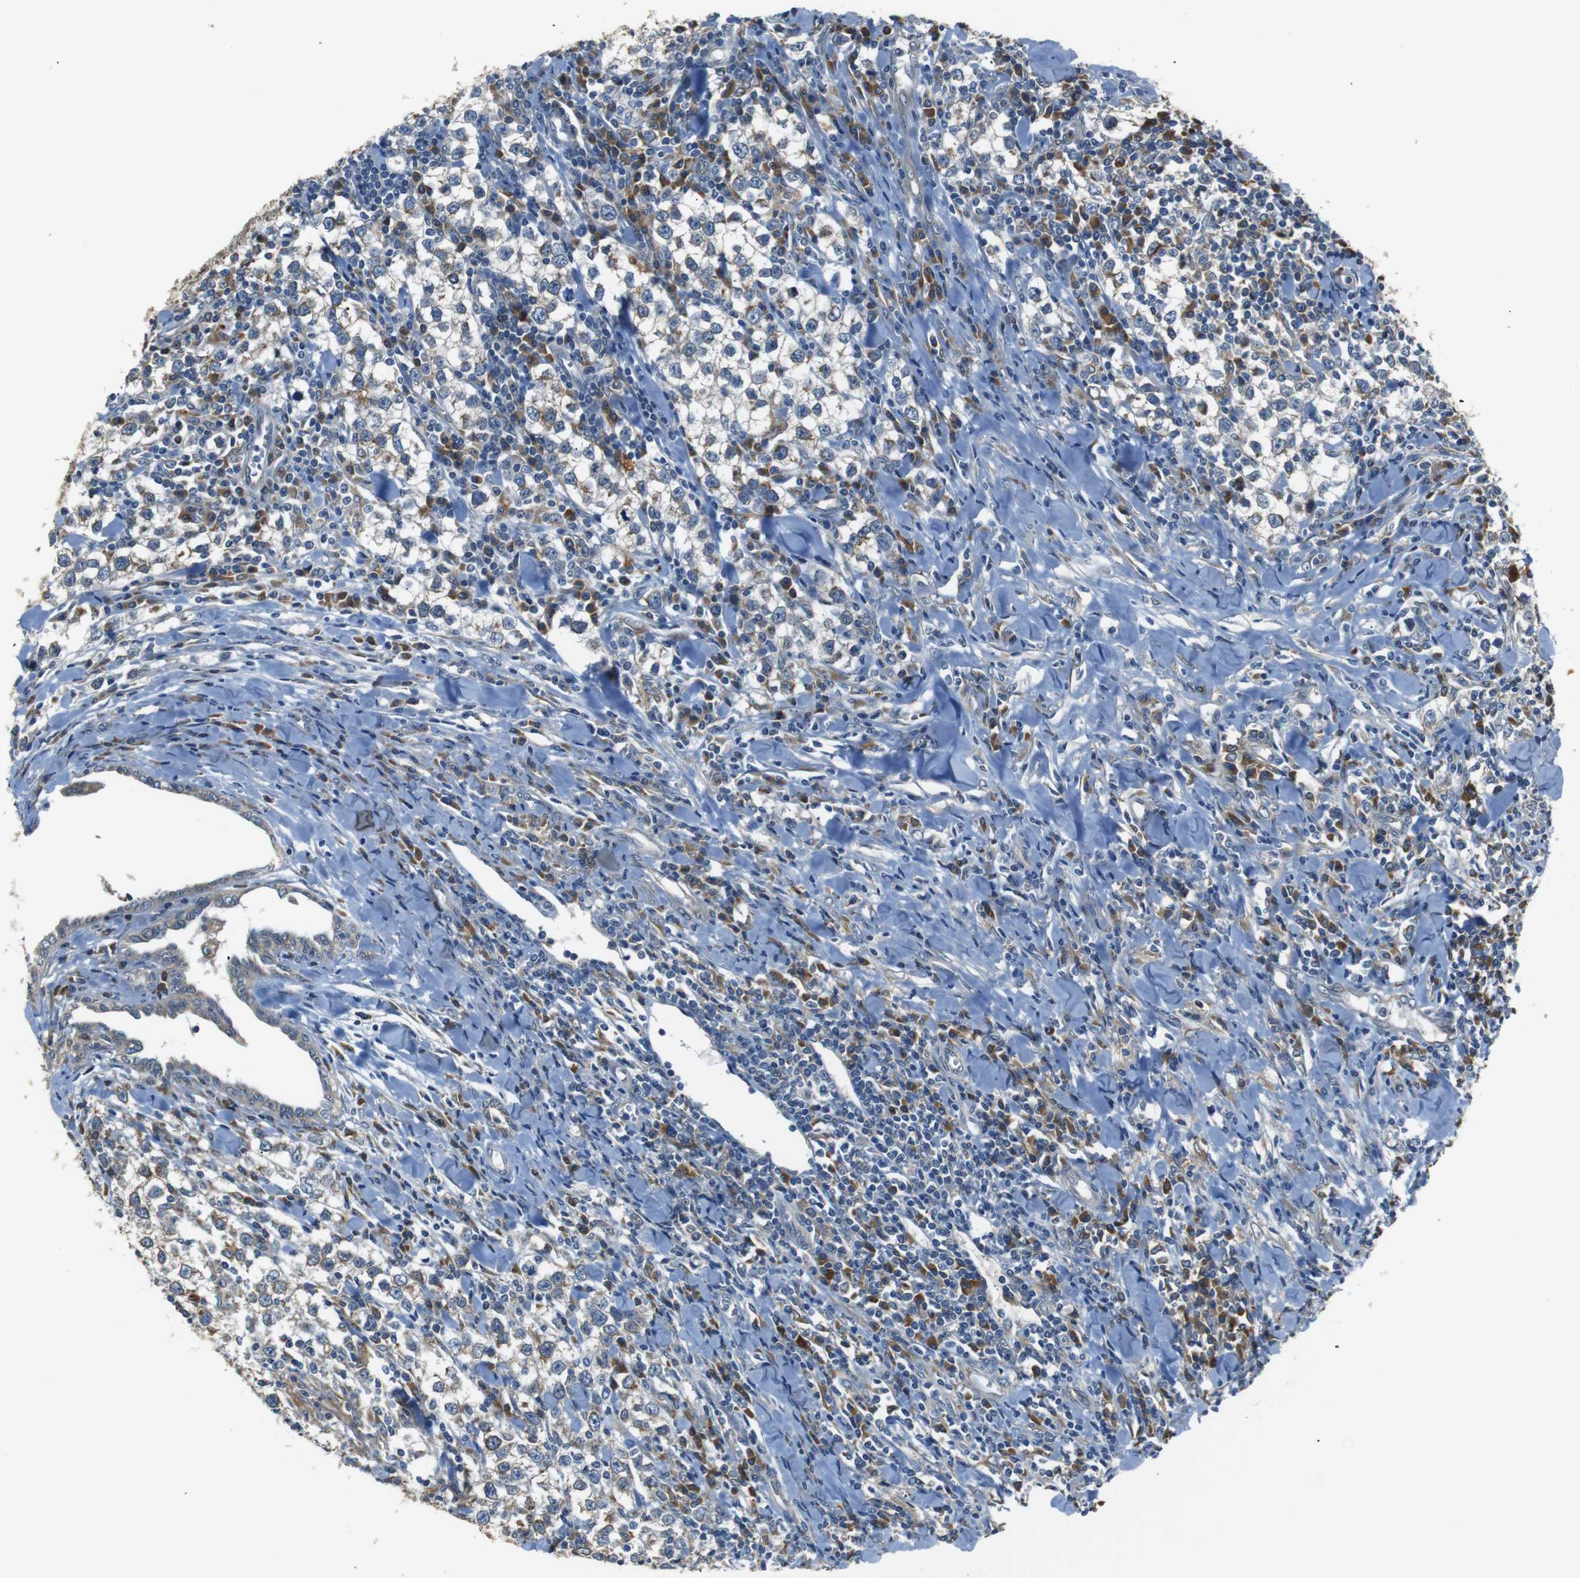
{"staining": {"intensity": "moderate", "quantity": "25%-75%", "location": "cytoplasmic/membranous"}, "tissue": "testis cancer", "cell_type": "Tumor cells", "image_type": "cancer", "snomed": [{"axis": "morphology", "description": "Seminoma, NOS"}, {"axis": "morphology", "description": "Carcinoma, Embryonal, NOS"}, {"axis": "topography", "description": "Testis"}], "caption": "IHC image of seminoma (testis) stained for a protein (brown), which reveals medium levels of moderate cytoplasmic/membranous positivity in about 25%-75% of tumor cells.", "gene": "TMED2", "patient": {"sex": "male", "age": 36}}